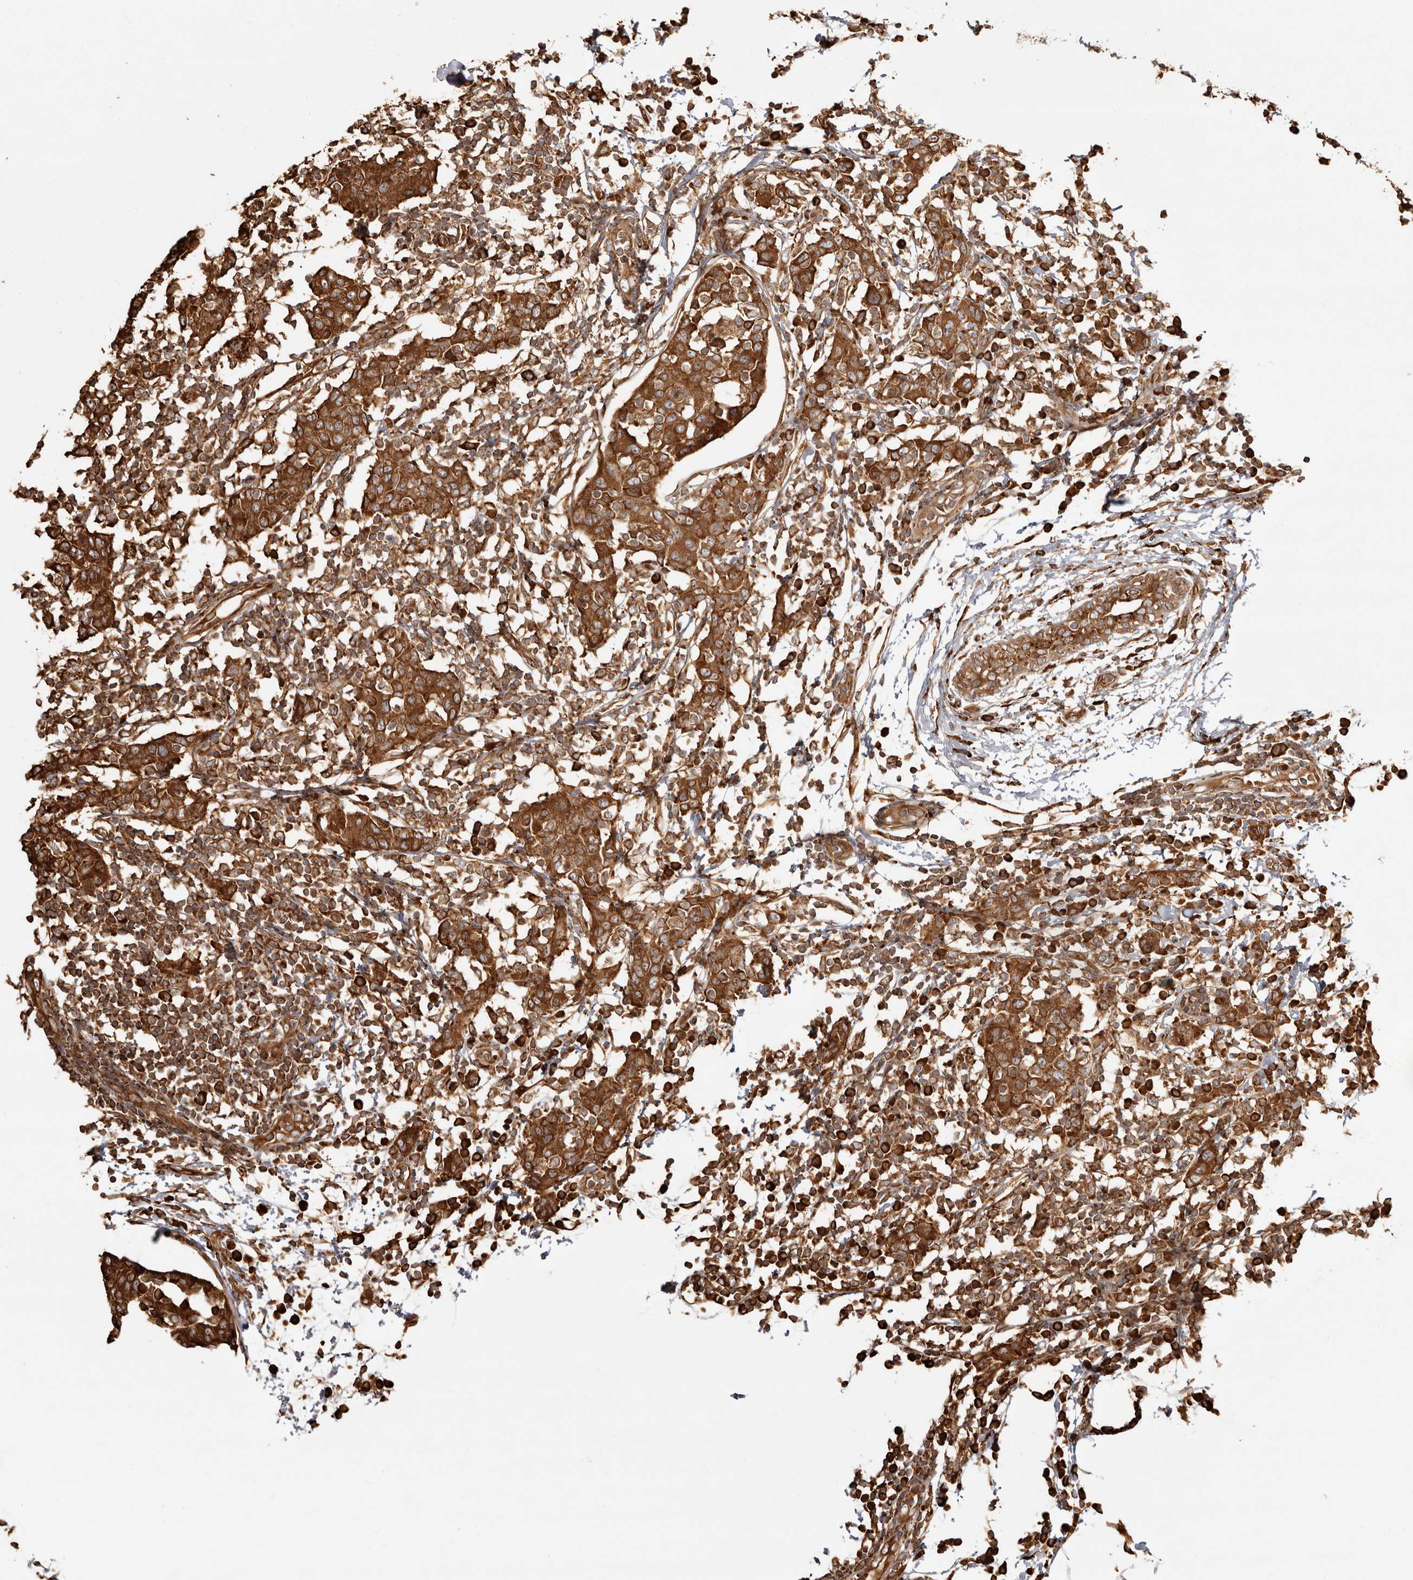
{"staining": {"intensity": "strong", "quantity": ">75%", "location": "cytoplasmic/membranous"}, "tissue": "breast cancer", "cell_type": "Tumor cells", "image_type": "cancer", "snomed": [{"axis": "morphology", "description": "Normal tissue, NOS"}, {"axis": "morphology", "description": "Duct carcinoma"}, {"axis": "topography", "description": "Breast"}], "caption": "Brown immunohistochemical staining in human breast invasive ductal carcinoma demonstrates strong cytoplasmic/membranous staining in about >75% of tumor cells.", "gene": "CAMSAP2", "patient": {"sex": "female", "age": 37}}